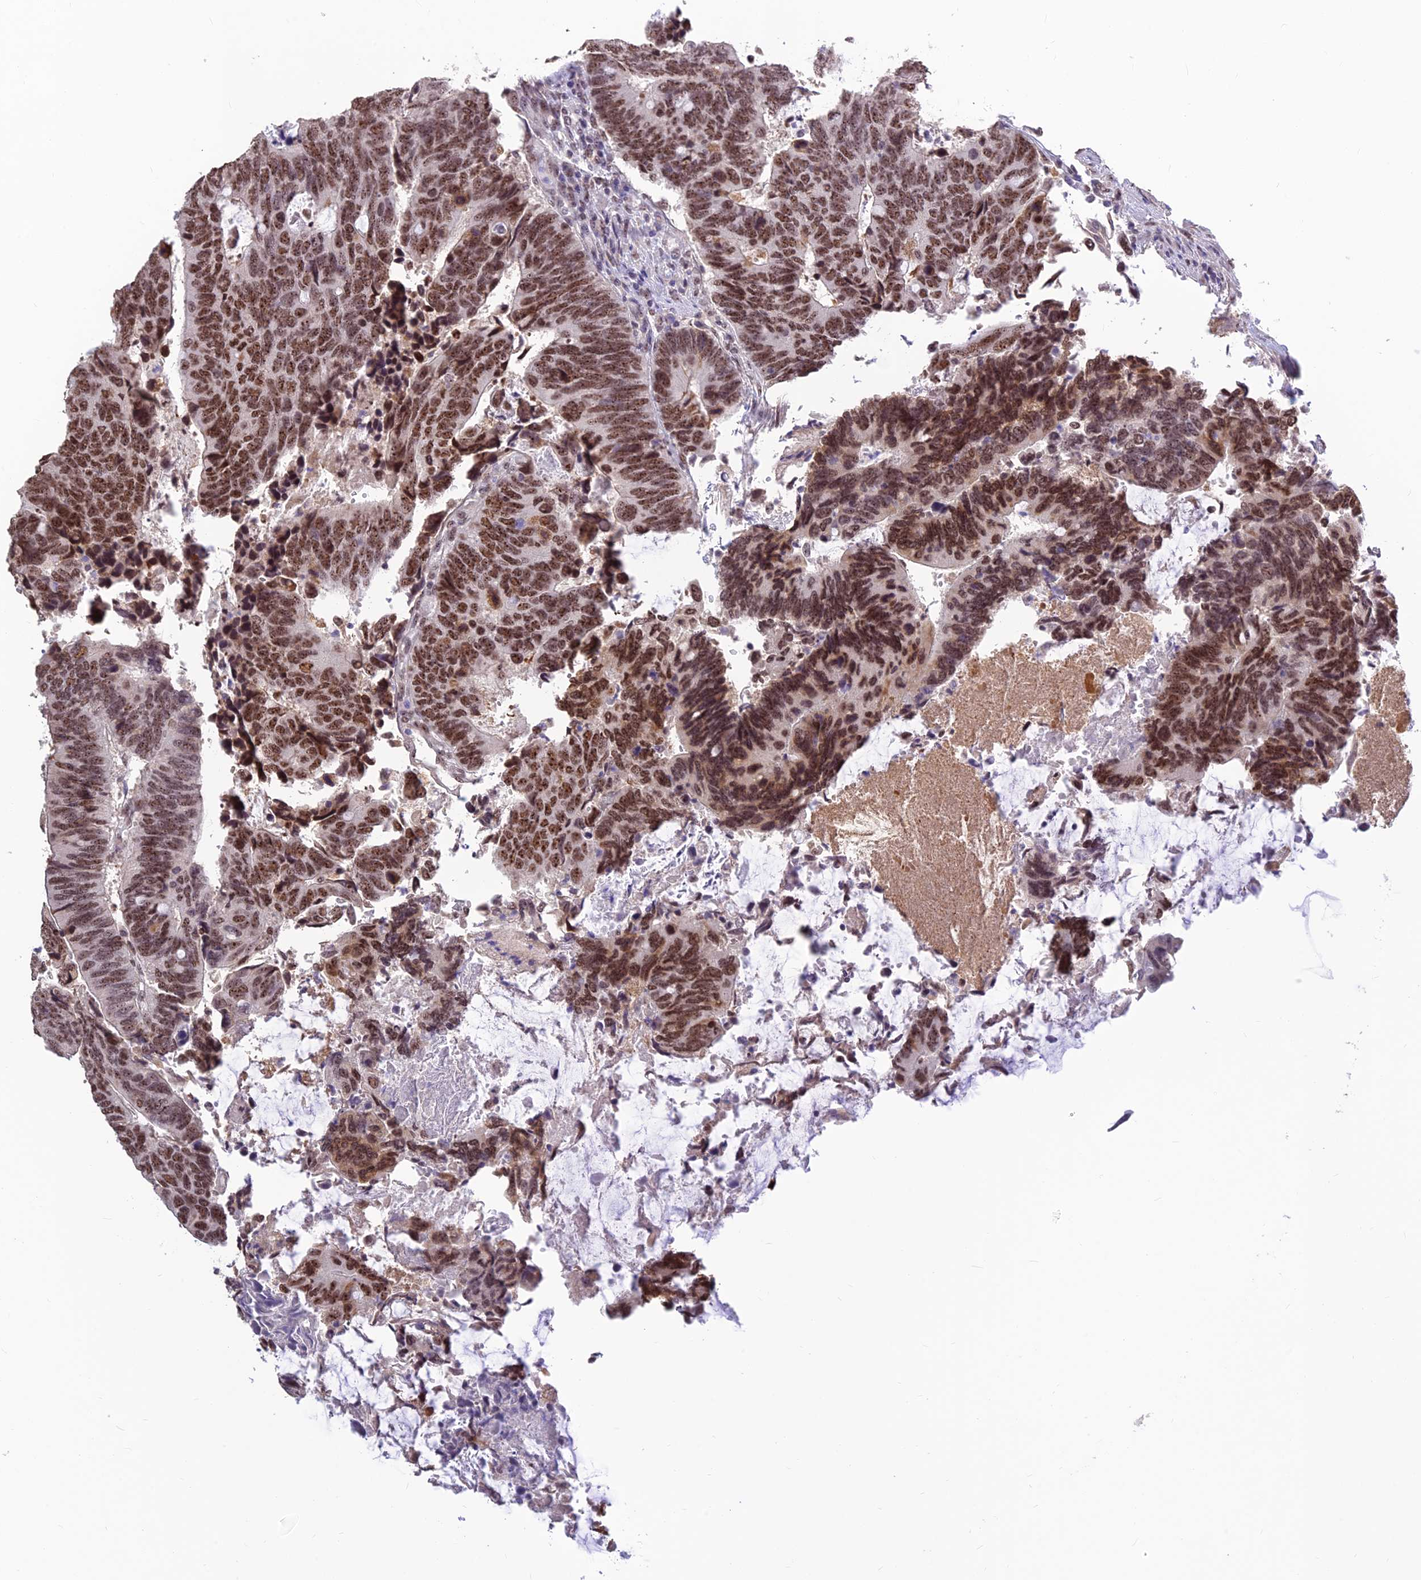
{"staining": {"intensity": "strong", "quantity": ">75%", "location": "nuclear"}, "tissue": "colorectal cancer", "cell_type": "Tumor cells", "image_type": "cancer", "snomed": [{"axis": "morphology", "description": "Adenocarcinoma, NOS"}, {"axis": "topography", "description": "Colon"}], "caption": "Colorectal adenocarcinoma stained with IHC displays strong nuclear expression in about >75% of tumor cells. (IHC, brightfield microscopy, high magnification).", "gene": "POLR1G", "patient": {"sex": "male", "age": 87}}